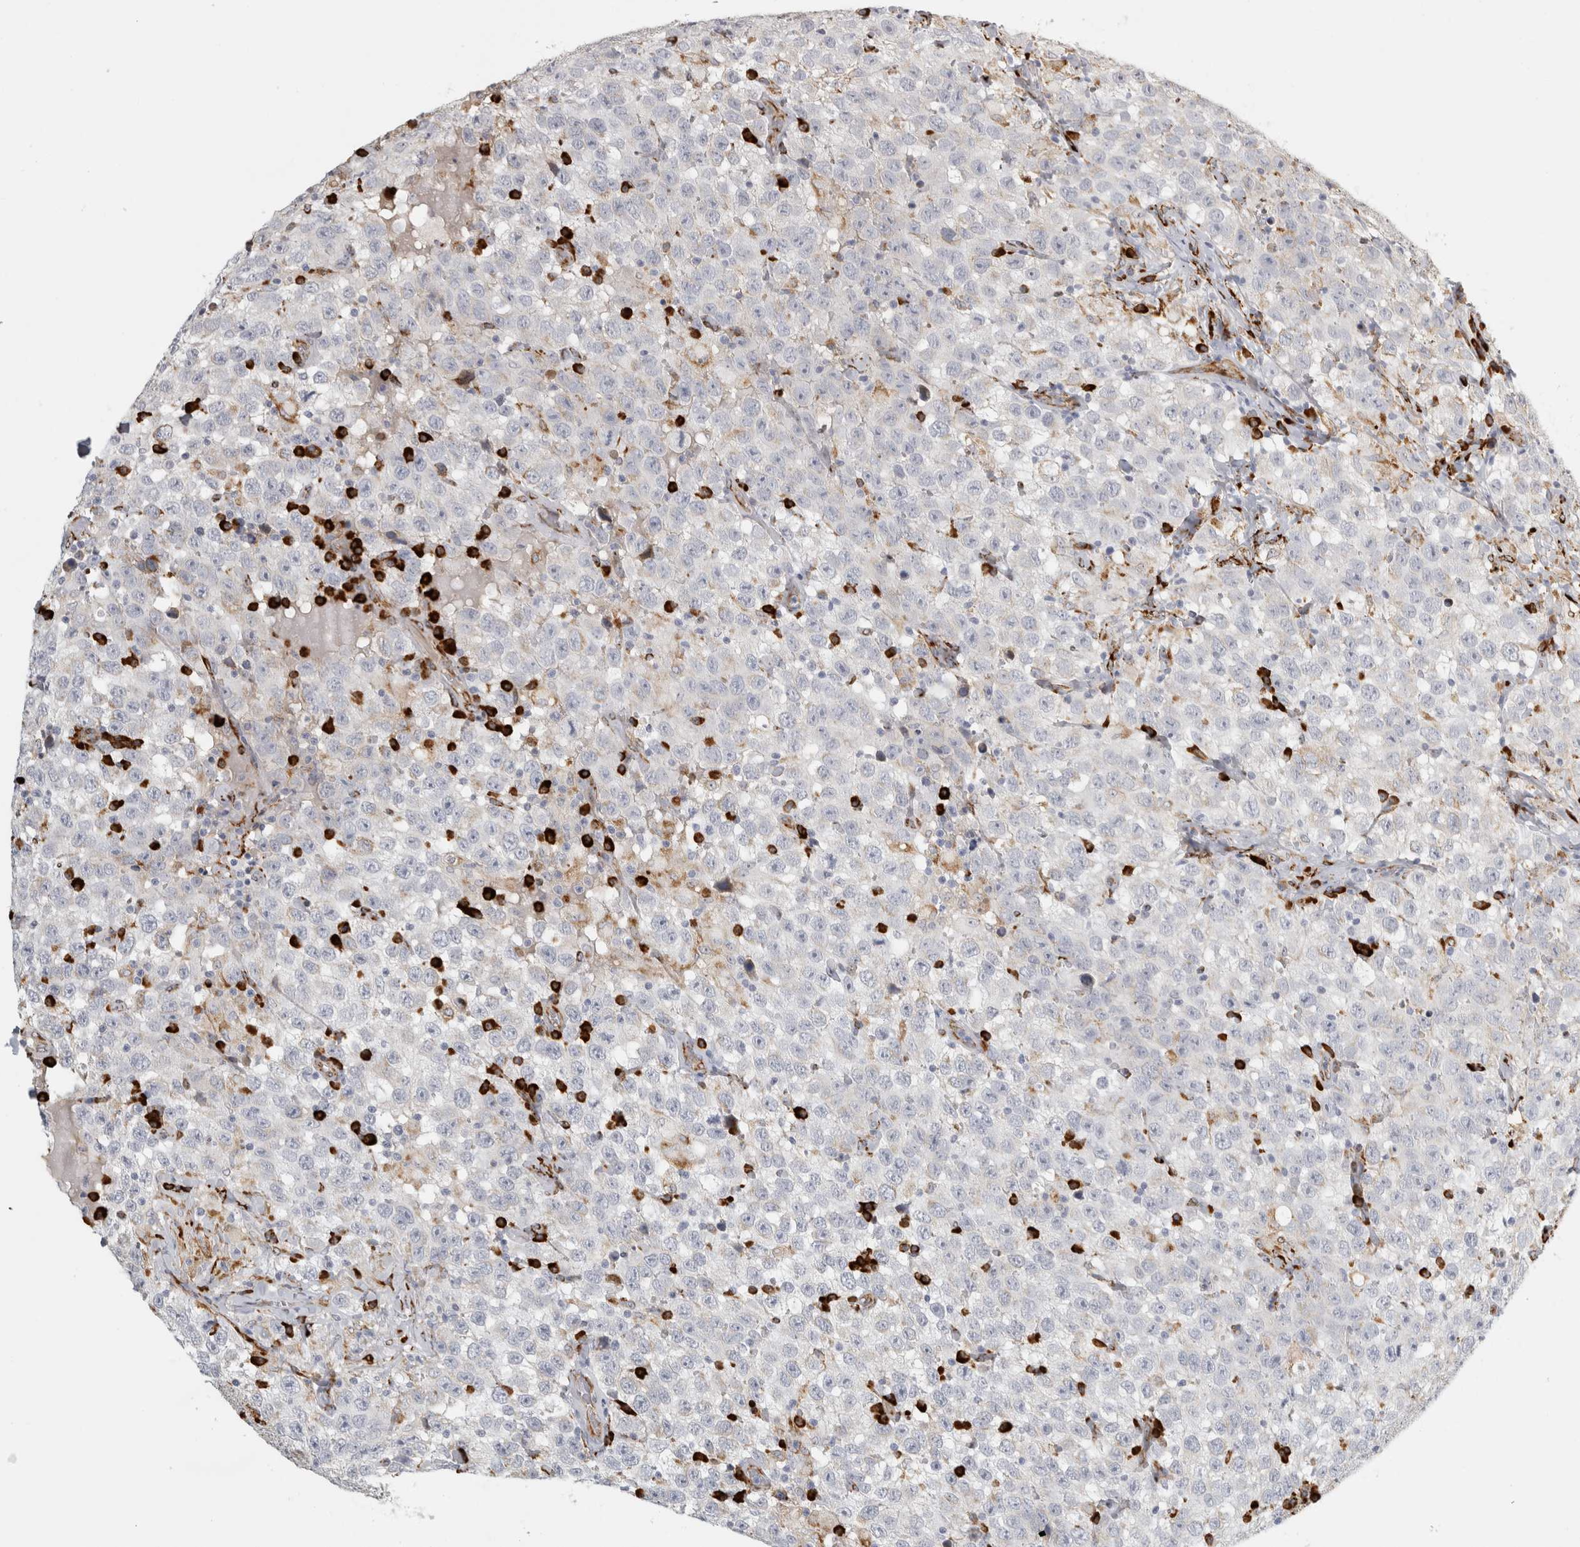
{"staining": {"intensity": "negative", "quantity": "none", "location": "none"}, "tissue": "testis cancer", "cell_type": "Tumor cells", "image_type": "cancer", "snomed": [{"axis": "morphology", "description": "Seminoma, NOS"}, {"axis": "topography", "description": "Testis"}], "caption": "An immunohistochemistry (IHC) photomicrograph of testis seminoma is shown. There is no staining in tumor cells of testis seminoma.", "gene": "OSTN", "patient": {"sex": "male", "age": 41}}